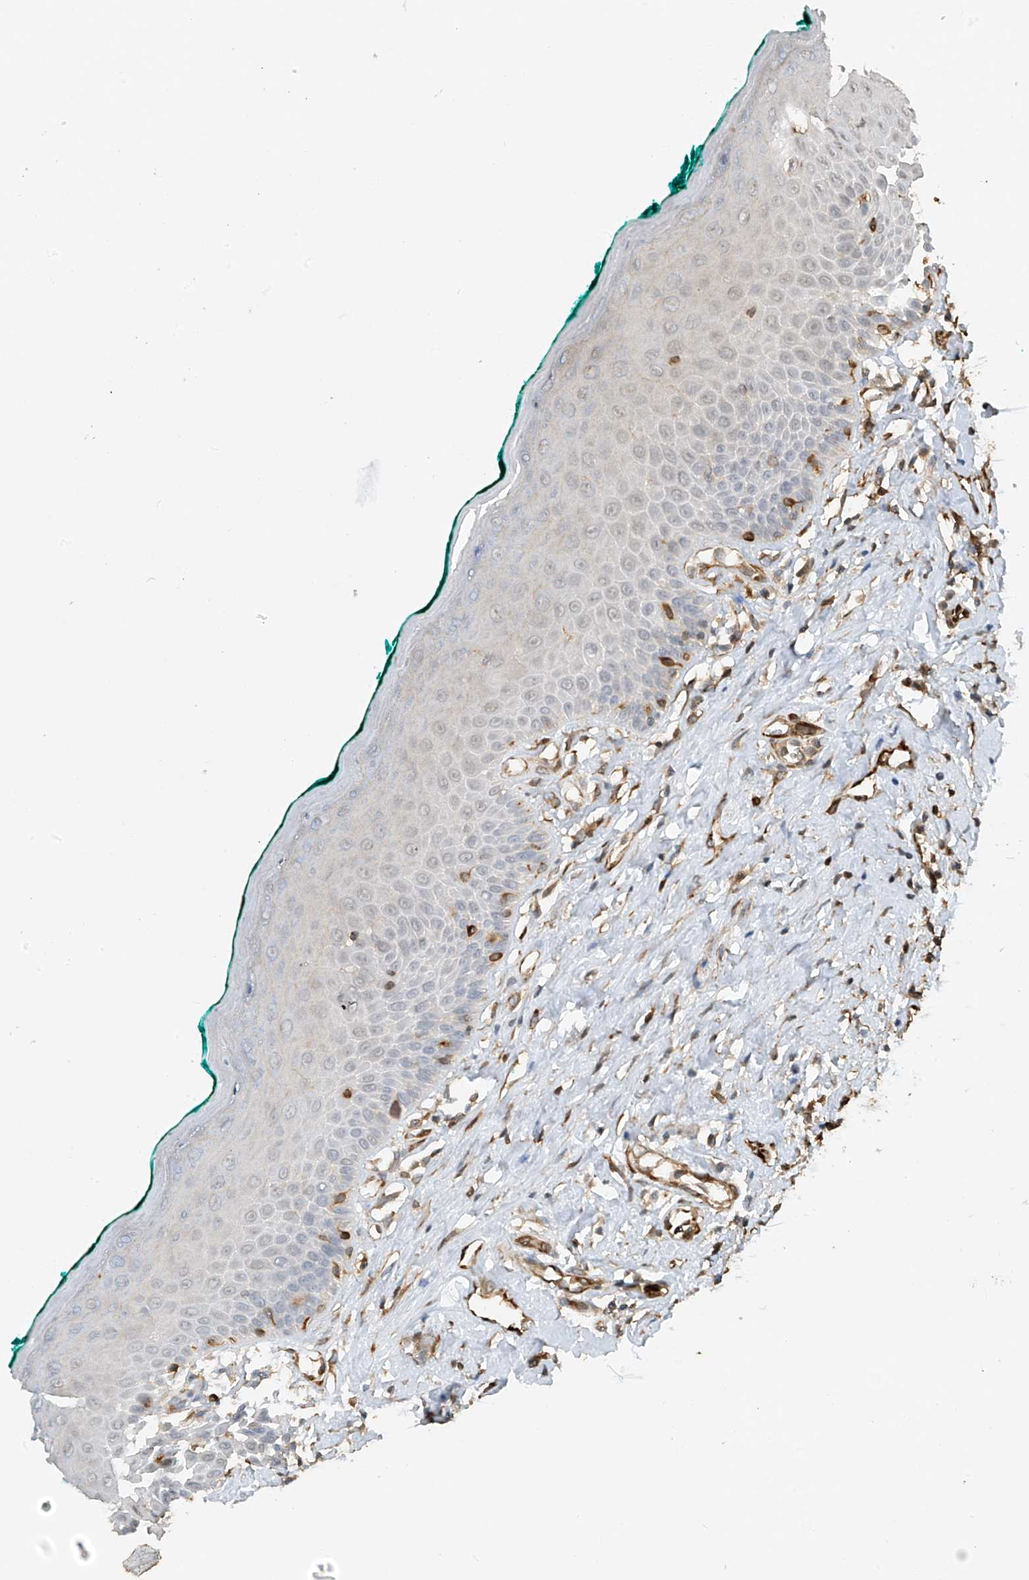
{"staining": {"intensity": "negative", "quantity": "none", "location": "none"}, "tissue": "oral mucosa", "cell_type": "Squamous epithelial cells", "image_type": "normal", "snomed": [{"axis": "morphology", "description": "Normal tissue, NOS"}, {"axis": "topography", "description": "Oral tissue"}], "caption": "IHC photomicrograph of normal oral mucosa stained for a protein (brown), which displays no staining in squamous epithelial cells.", "gene": "SH3BGRL3", "patient": {"sex": "female", "age": 70}}